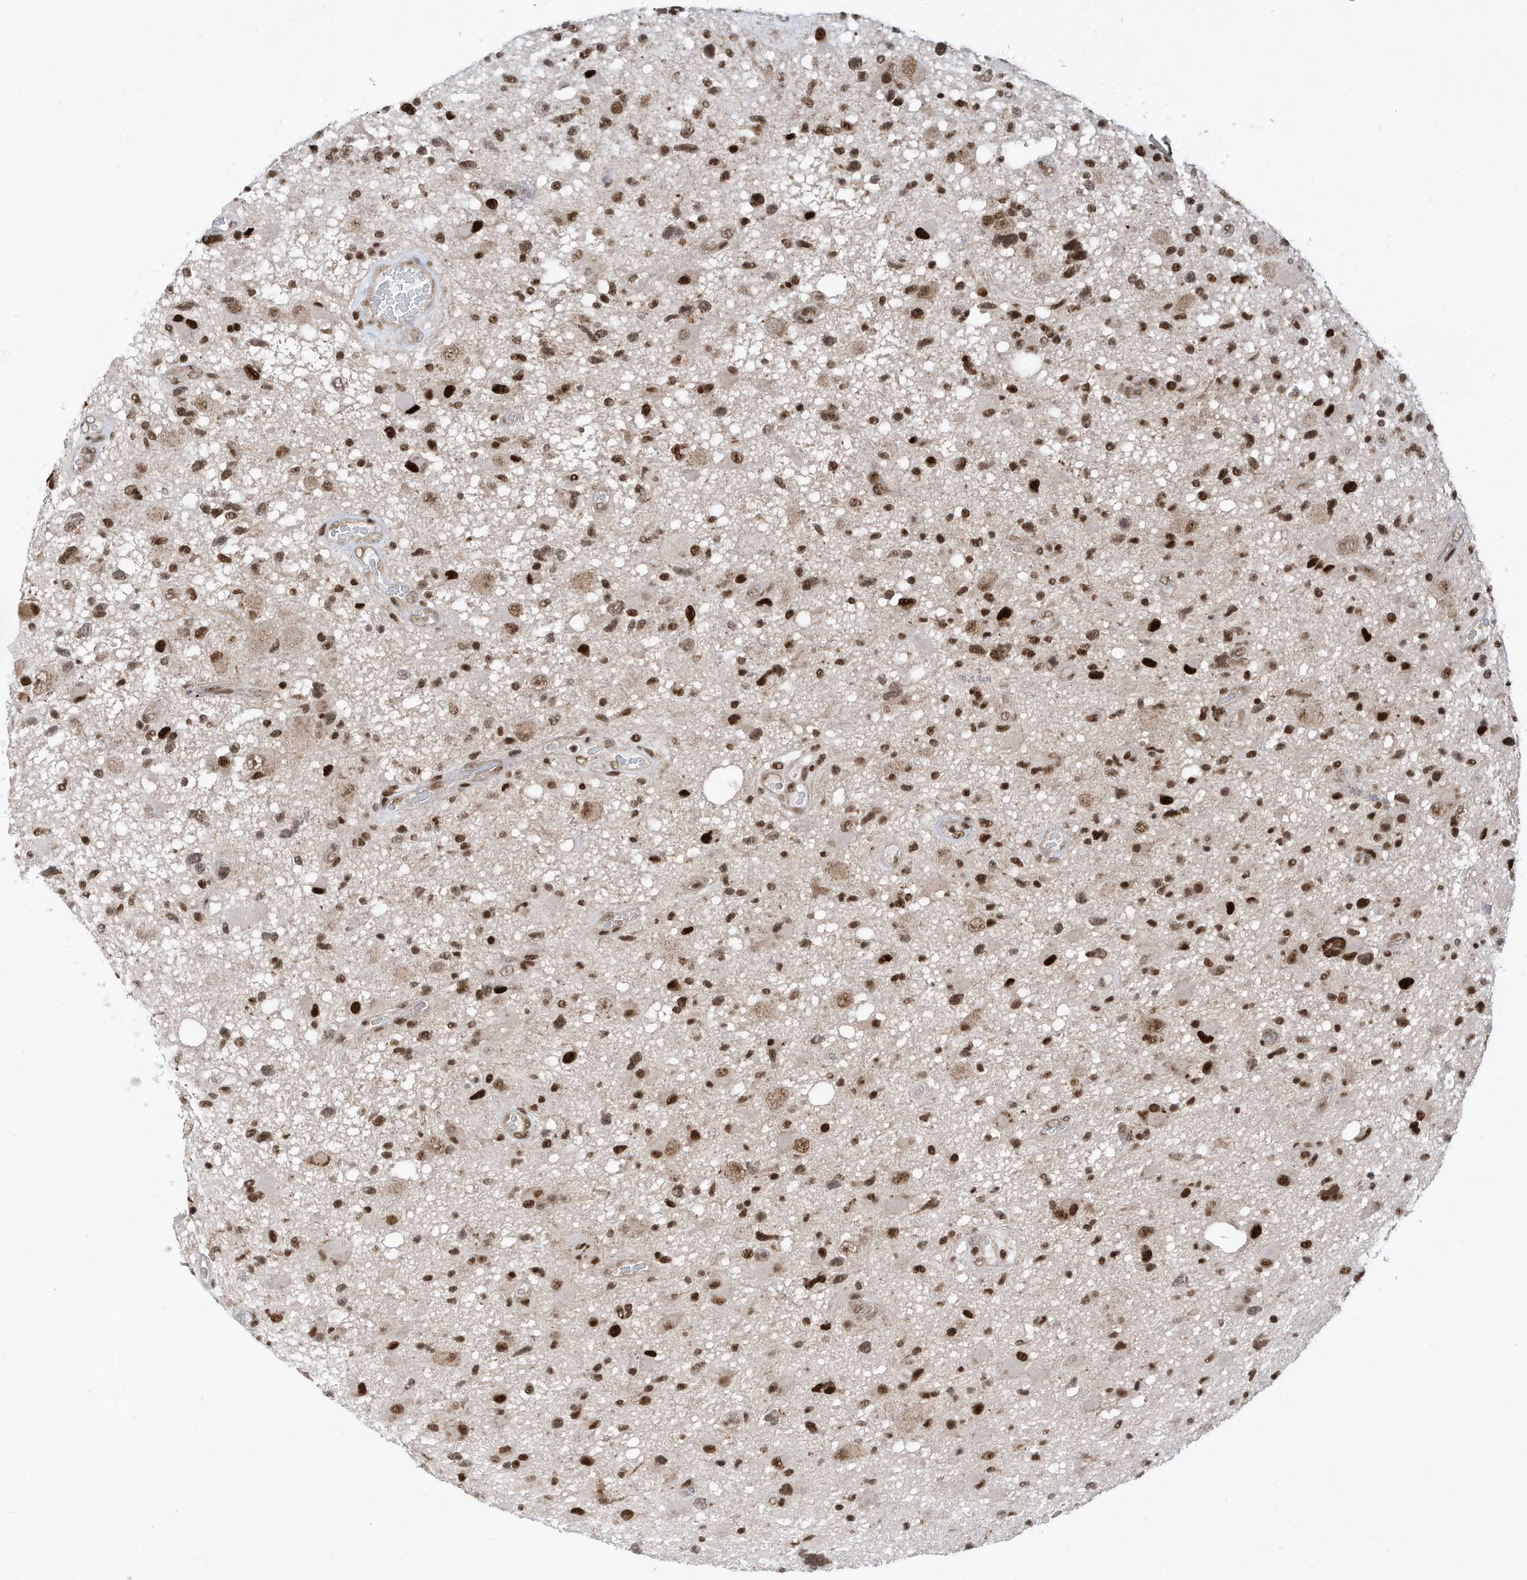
{"staining": {"intensity": "moderate", "quantity": ">75%", "location": "nuclear"}, "tissue": "glioma", "cell_type": "Tumor cells", "image_type": "cancer", "snomed": [{"axis": "morphology", "description": "Glioma, malignant, High grade"}, {"axis": "topography", "description": "Brain"}], "caption": "Immunohistochemistry (IHC) photomicrograph of neoplastic tissue: glioma stained using immunohistochemistry (IHC) exhibits medium levels of moderate protein expression localized specifically in the nuclear of tumor cells, appearing as a nuclear brown color.", "gene": "AURKAIP1", "patient": {"sex": "male", "age": 33}}